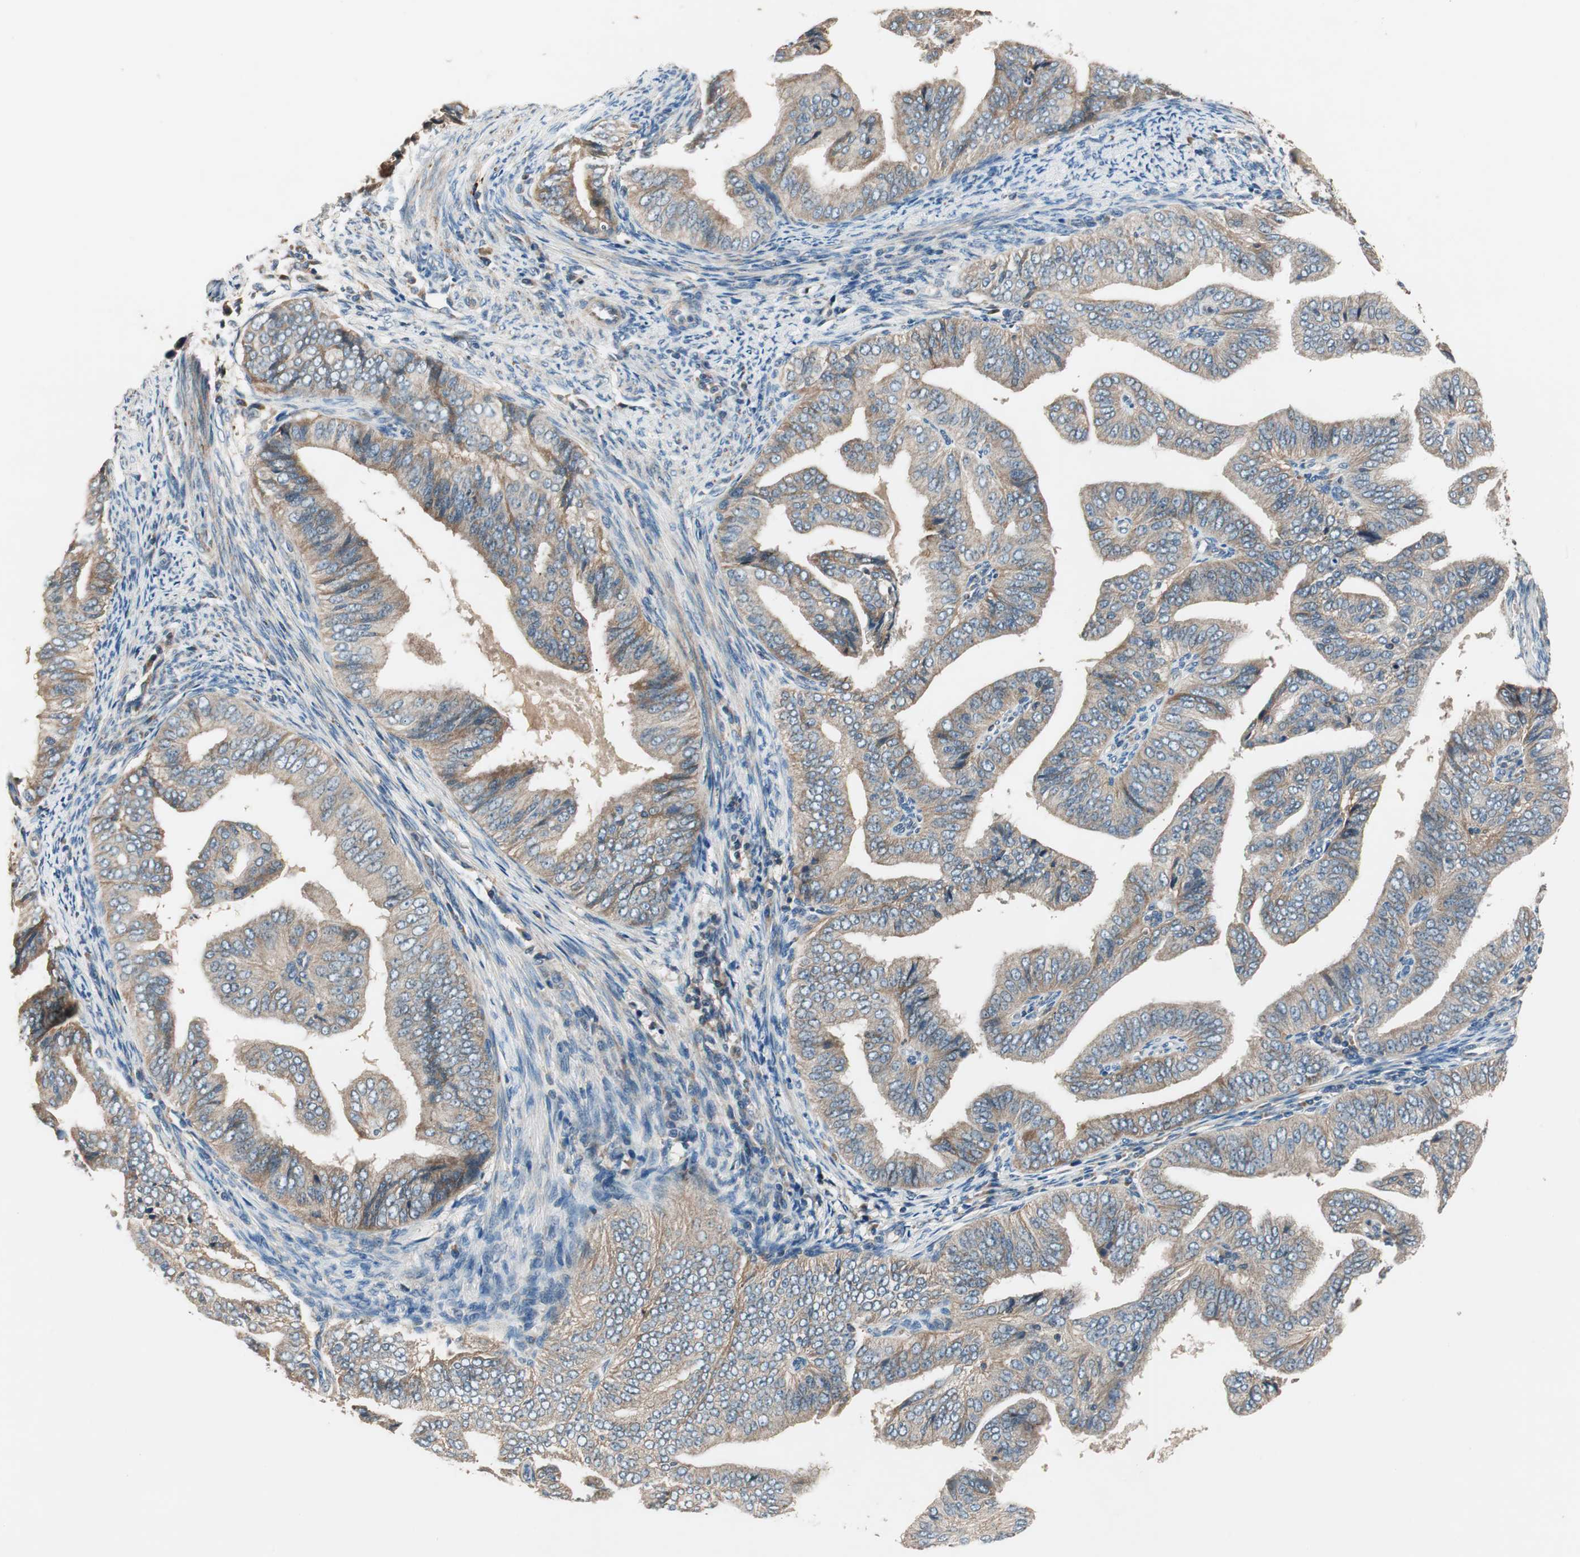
{"staining": {"intensity": "moderate", "quantity": ">75%", "location": "cytoplasmic/membranous"}, "tissue": "endometrial cancer", "cell_type": "Tumor cells", "image_type": "cancer", "snomed": [{"axis": "morphology", "description": "Adenocarcinoma, NOS"}, {"axis": "topography", "description": "Endometrium"}], "caption": "Immunohistochemical staining of adenocarcinoma (endometrial) exhibits moderate cytoplasmic/membranous protein positivity in approximately >75% of tumor cells.", "gene": "HPN", "patient": {"sex": "female", "age": 58}}